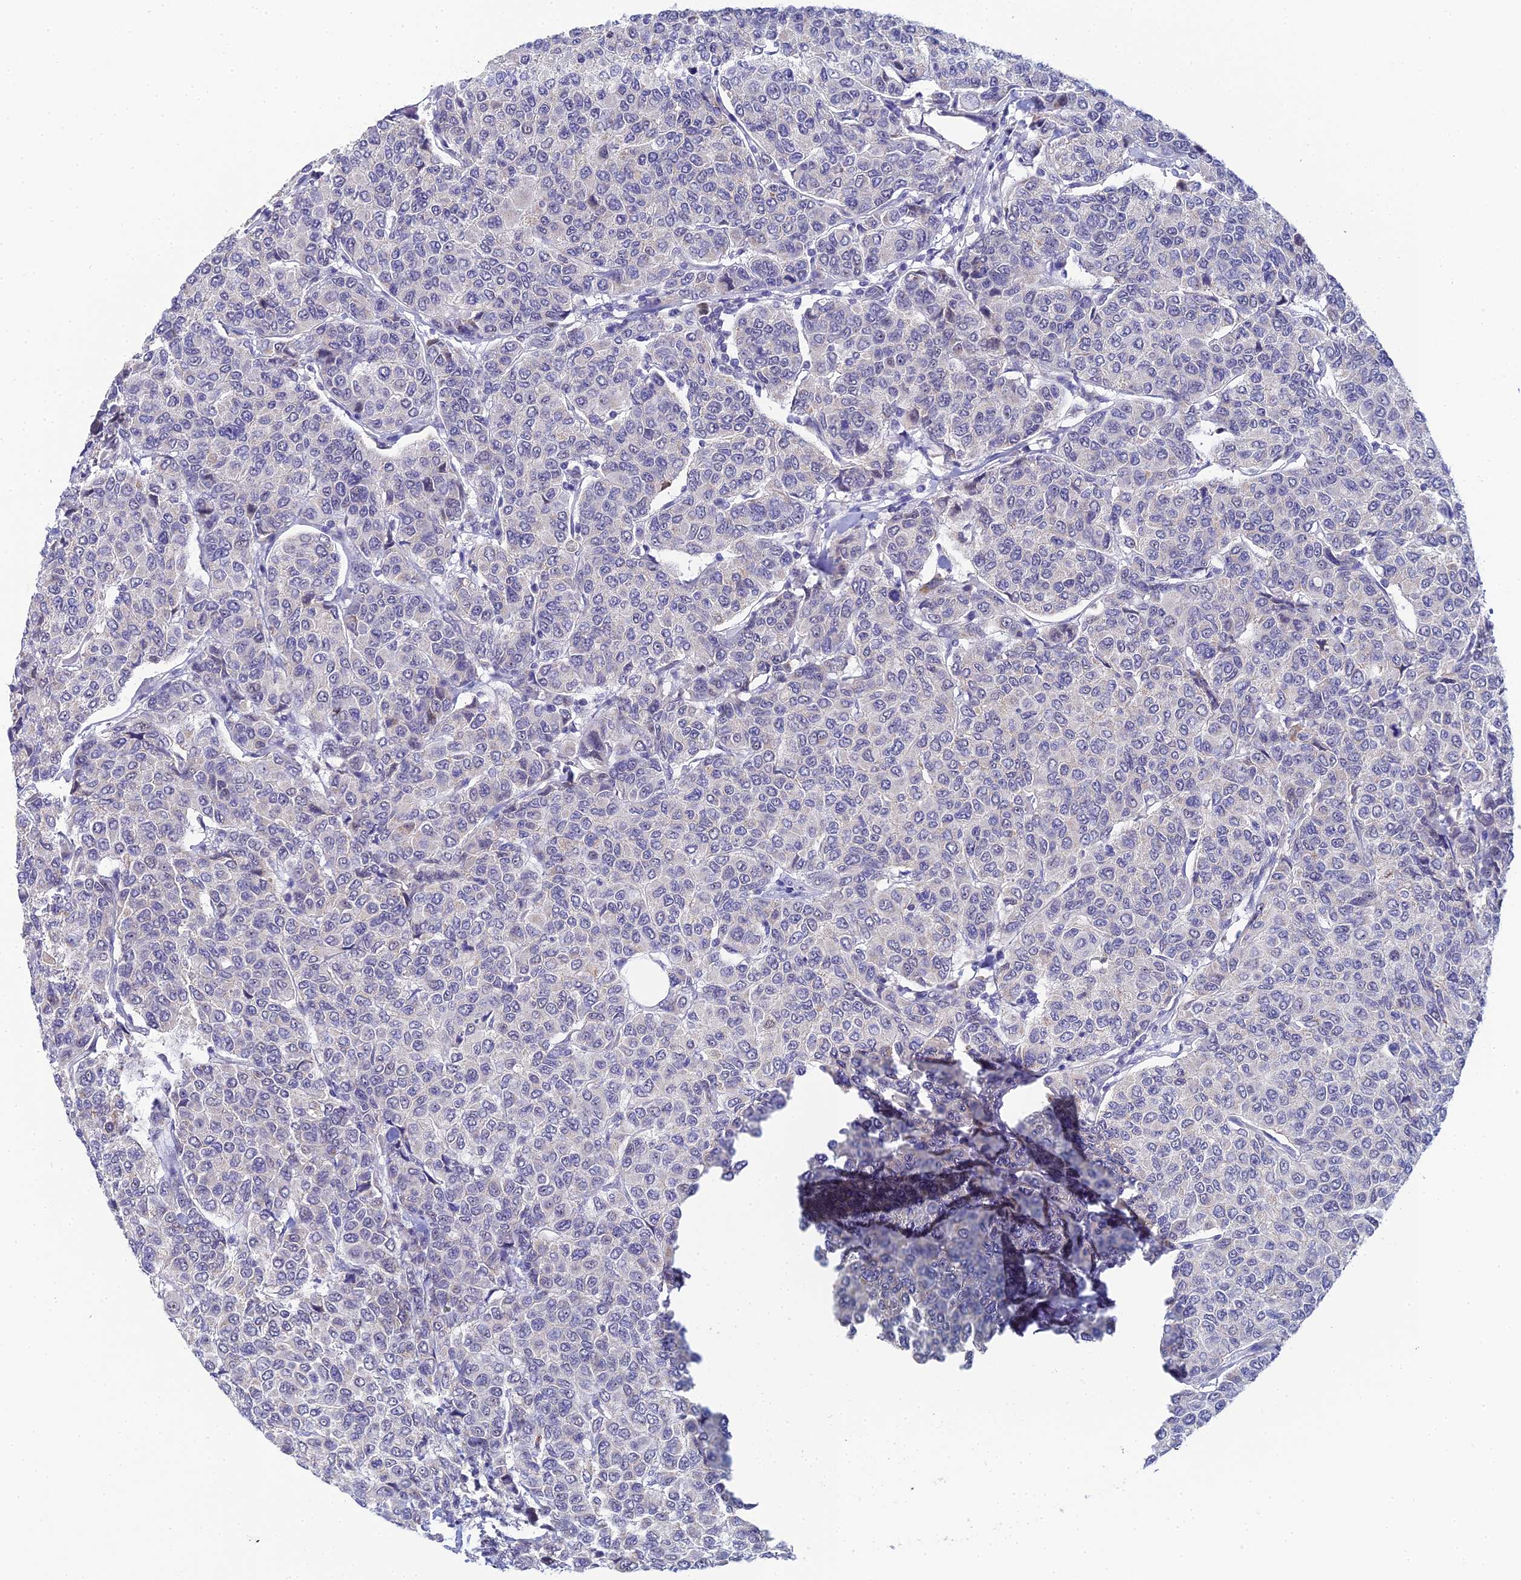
{"staining": {"intensity": "negative", "quantity": "none", "location": "none"}, "tissue": "breast cancer", "cell_type": "Tumor cells", "image_type": "cancer", "snomed": [{"axis": "morphology", "description": "Duct carcinoma"}, {"axis": "topography", "description": "Breast"}], "caption": "Immunohistochemistry image of human intraductal carcinoma (breast) stained for a protein (brown), which exhibits no staining in tumor cells.", "gene": "PLPP4", "patient": {"sex": "female", "age": 55}}